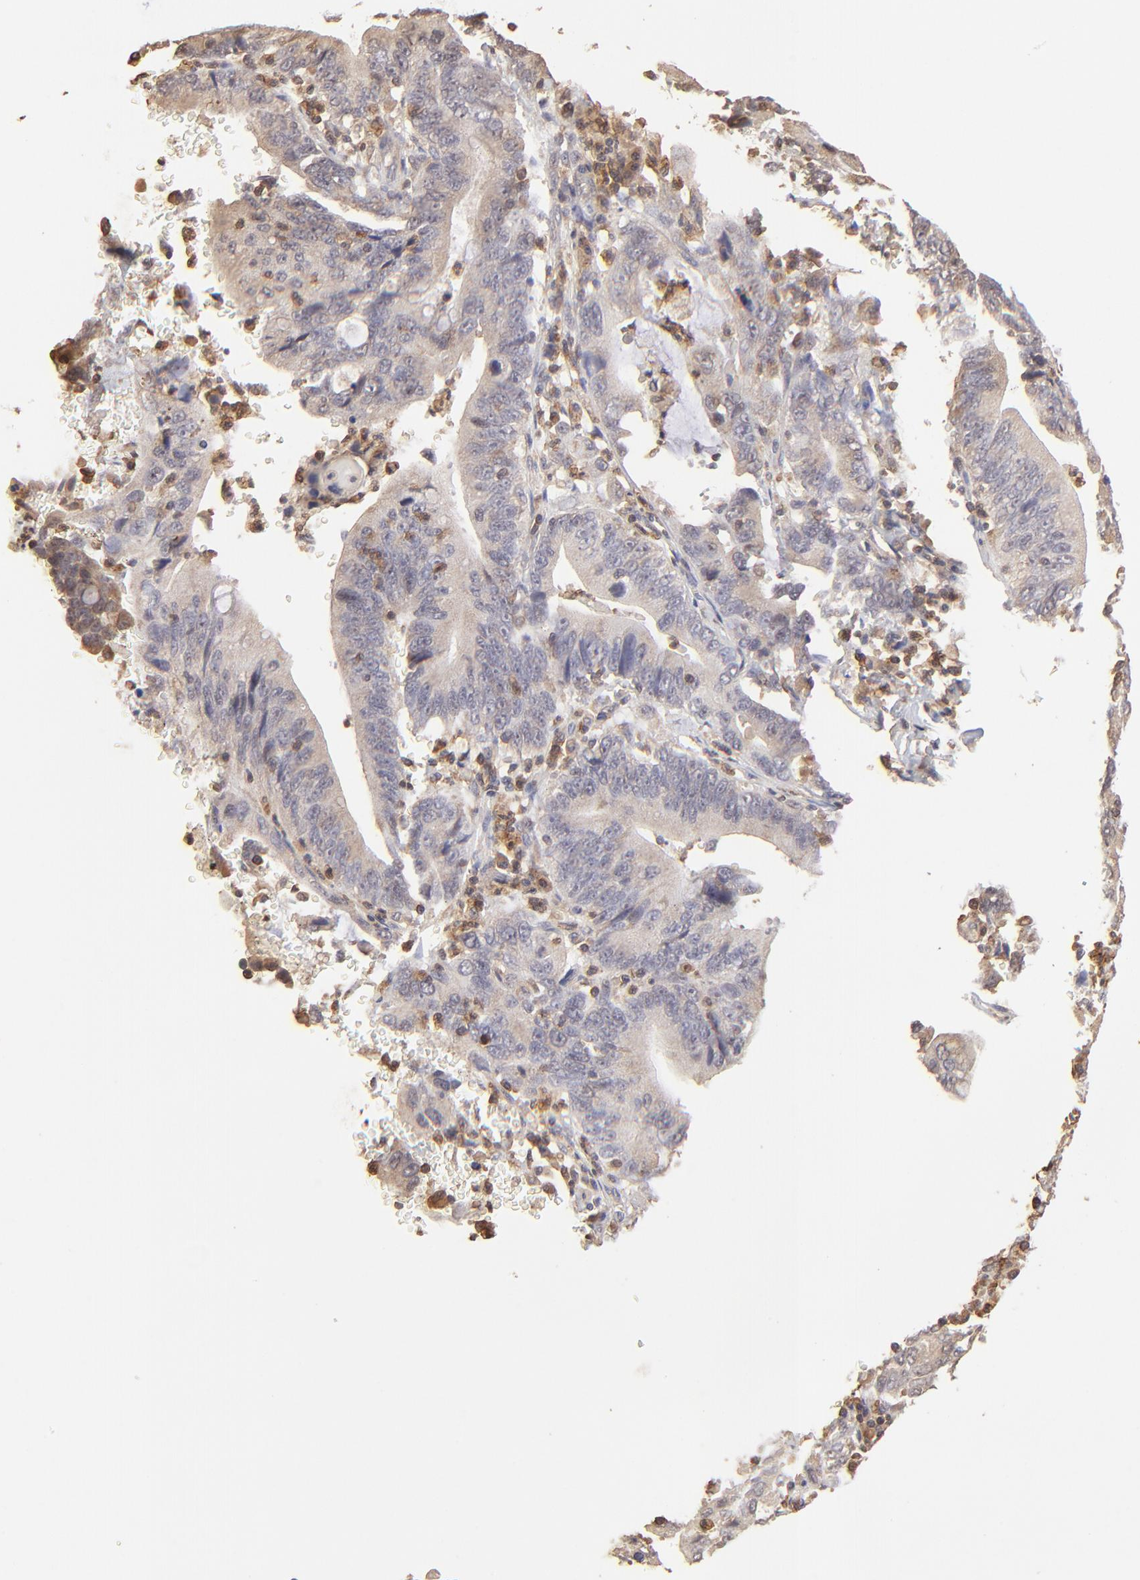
{"staining": {"intensity": "moderate", "quantity": ">75%", "location": "cytoplasmic/membranous"}, "tissue": "stomach cancer", "cell_type": "Tumor cells", "image_type": "cancer", "snomed": [{"axis": "morphology", "description": "Adenocarcinoma, NOS"}, {"axis": "topography", "description": "Stomach, upper"}], "caption": "Immunohistochemistry staining of adenocarcinoma (stomach), which exhibits medium levels of moderate cytoplasmic/membranous expression in approximately >75% of tumor cells indicating moderate cytoplasmic/membranous protein staining. The staining was performed using DAB (3,3'-diaminobenzidine) (brown) for protein detection and nuclei were counterstained in hematoxylin (blue).", "gene": "STON2", "patient": {"sex": "male", "age": 63}}